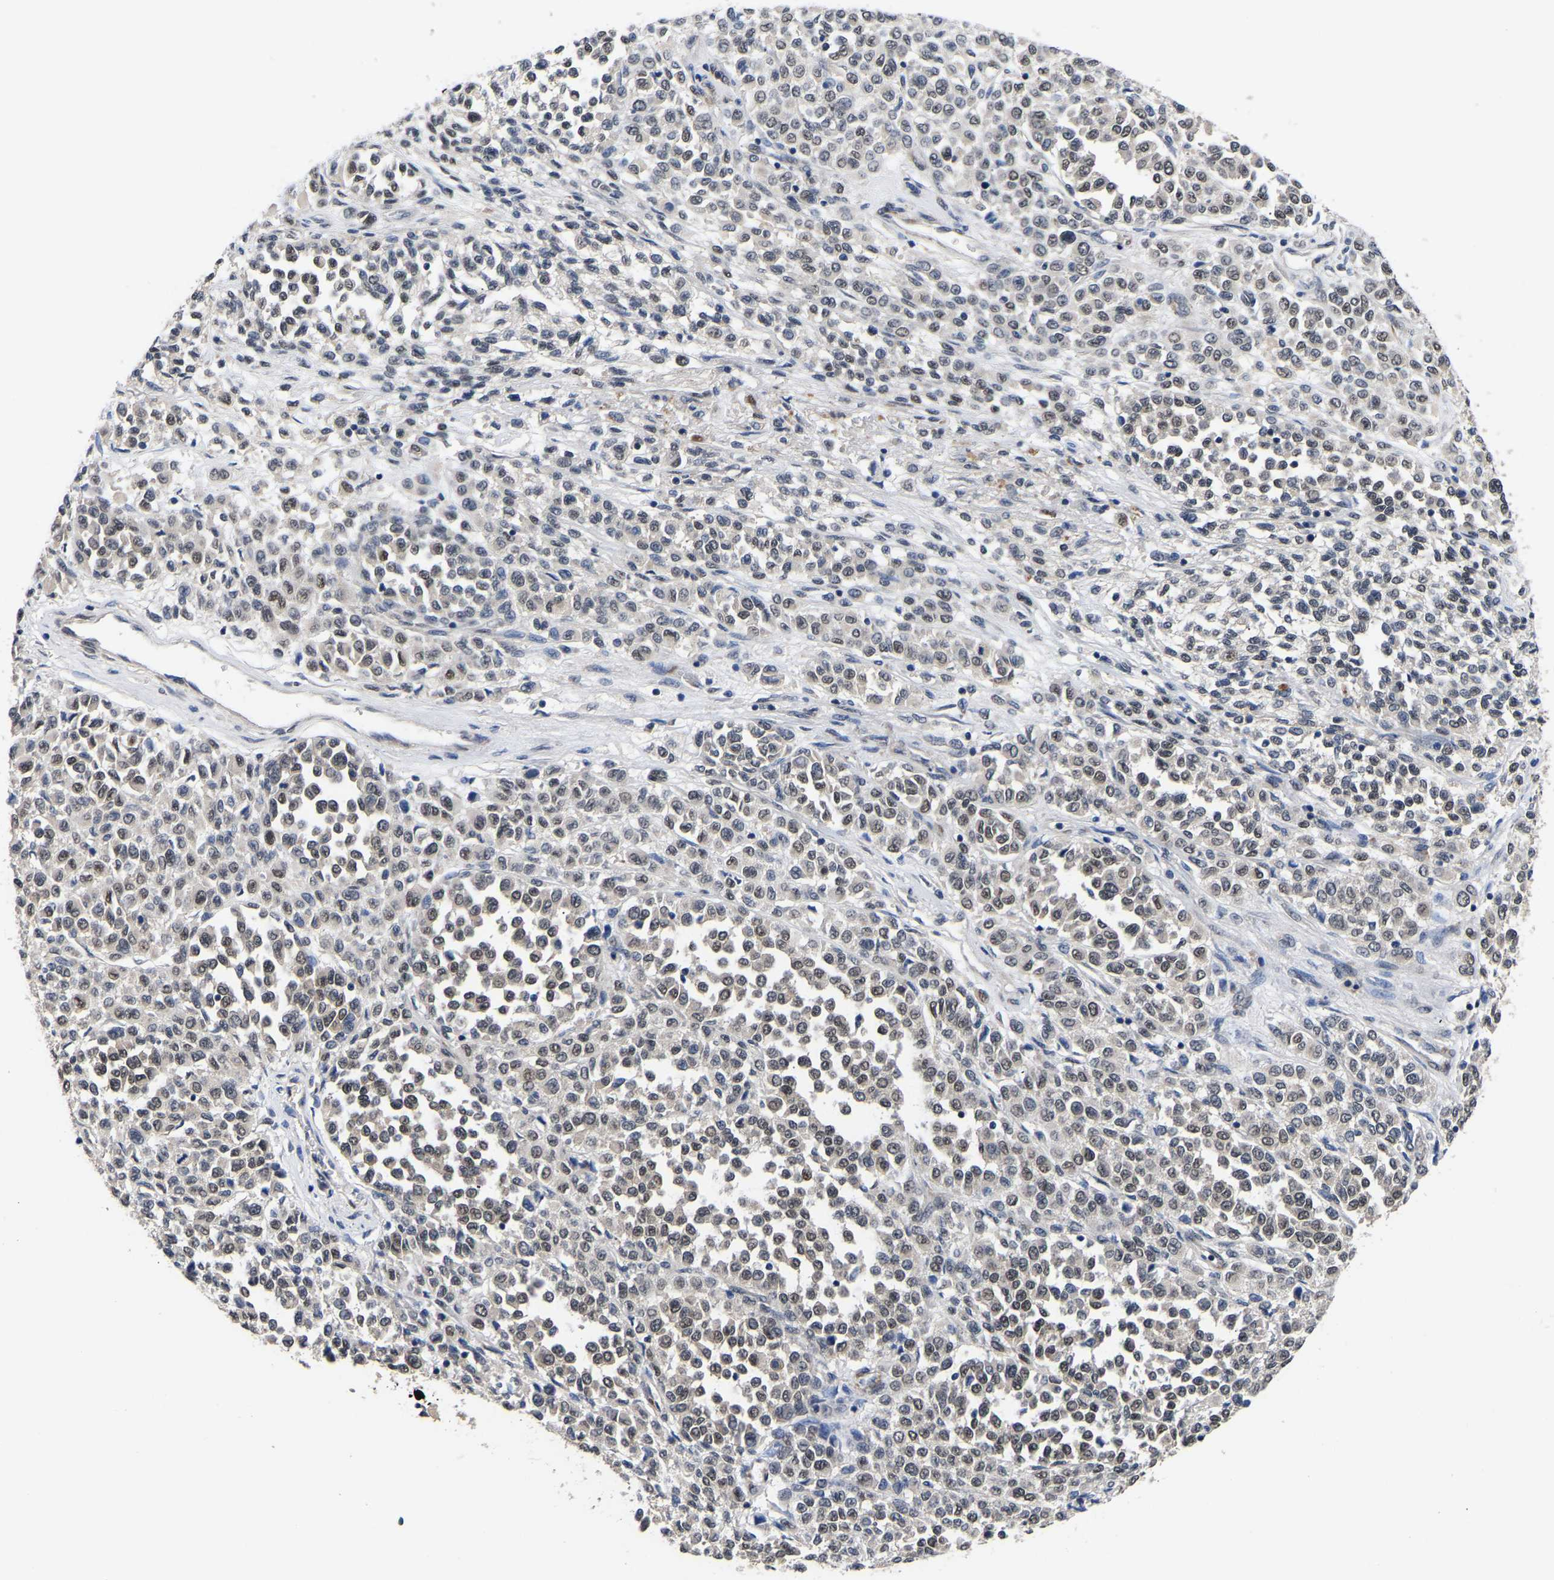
{"staining": {"intensity": "weak", "quantity": ">75%", "location": "nuclear"}, "tissue": "melanoma", "cell_type": "Tumor cells", "image_type": "cancer", "snomed": [{"axis": "morphology", "description": "Malignant melanoma, Metastatic site"}, {"axis": "topography", "description": "Pancreas"}], "caption": "There is low levels of weak nuclear positivity in tumor cells of melanoma, as demonstrated by immunohistochemical staining (brown color).", "gene": "METTL16", "patient": {"sex": "female", "age": 30}}